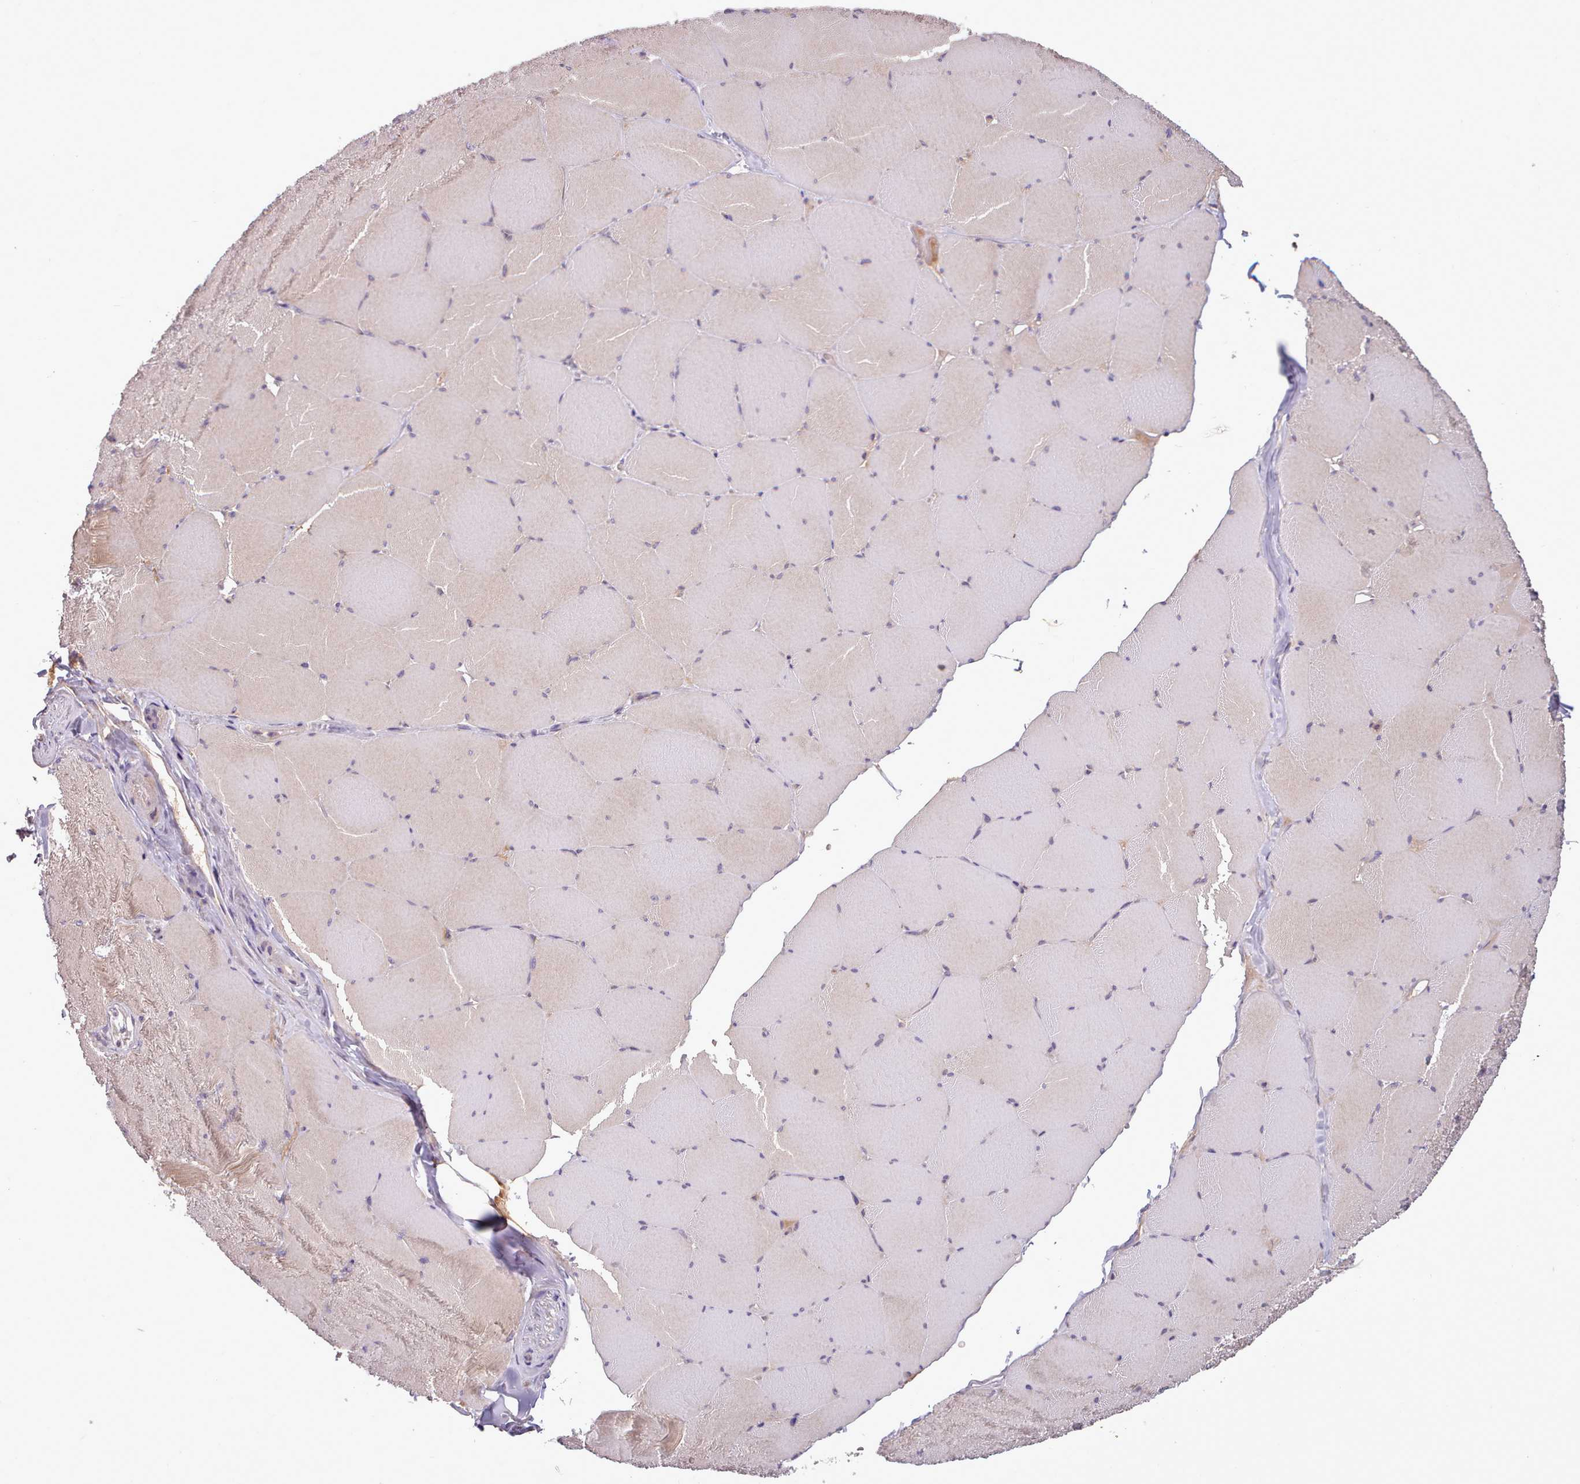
{"staining": {"intensity": "moderate", "quantity": "<25%", "location": "cytoplasmic/membranous"}, "tissue": "skeletal muscle", "cell_type": "Myocytes", "image_type": "normal", "snomed": [{"axis": "morphology", "description": "Normal tissue, NOS"}, {"axis": "topography", "description": "Skeletal muscle"}, {"axis": "topography", "description": "Head-Neck"}], "caption": "Immunohistochemistry histopathology image of normal skeletal muscle stained for a protein (brown), which shows low levels of moderate cytoplasmic/membranous expression in about <25% of myocytes.", "gene": "NMRK1", "patient": {"sex": "male", "age": 66}}